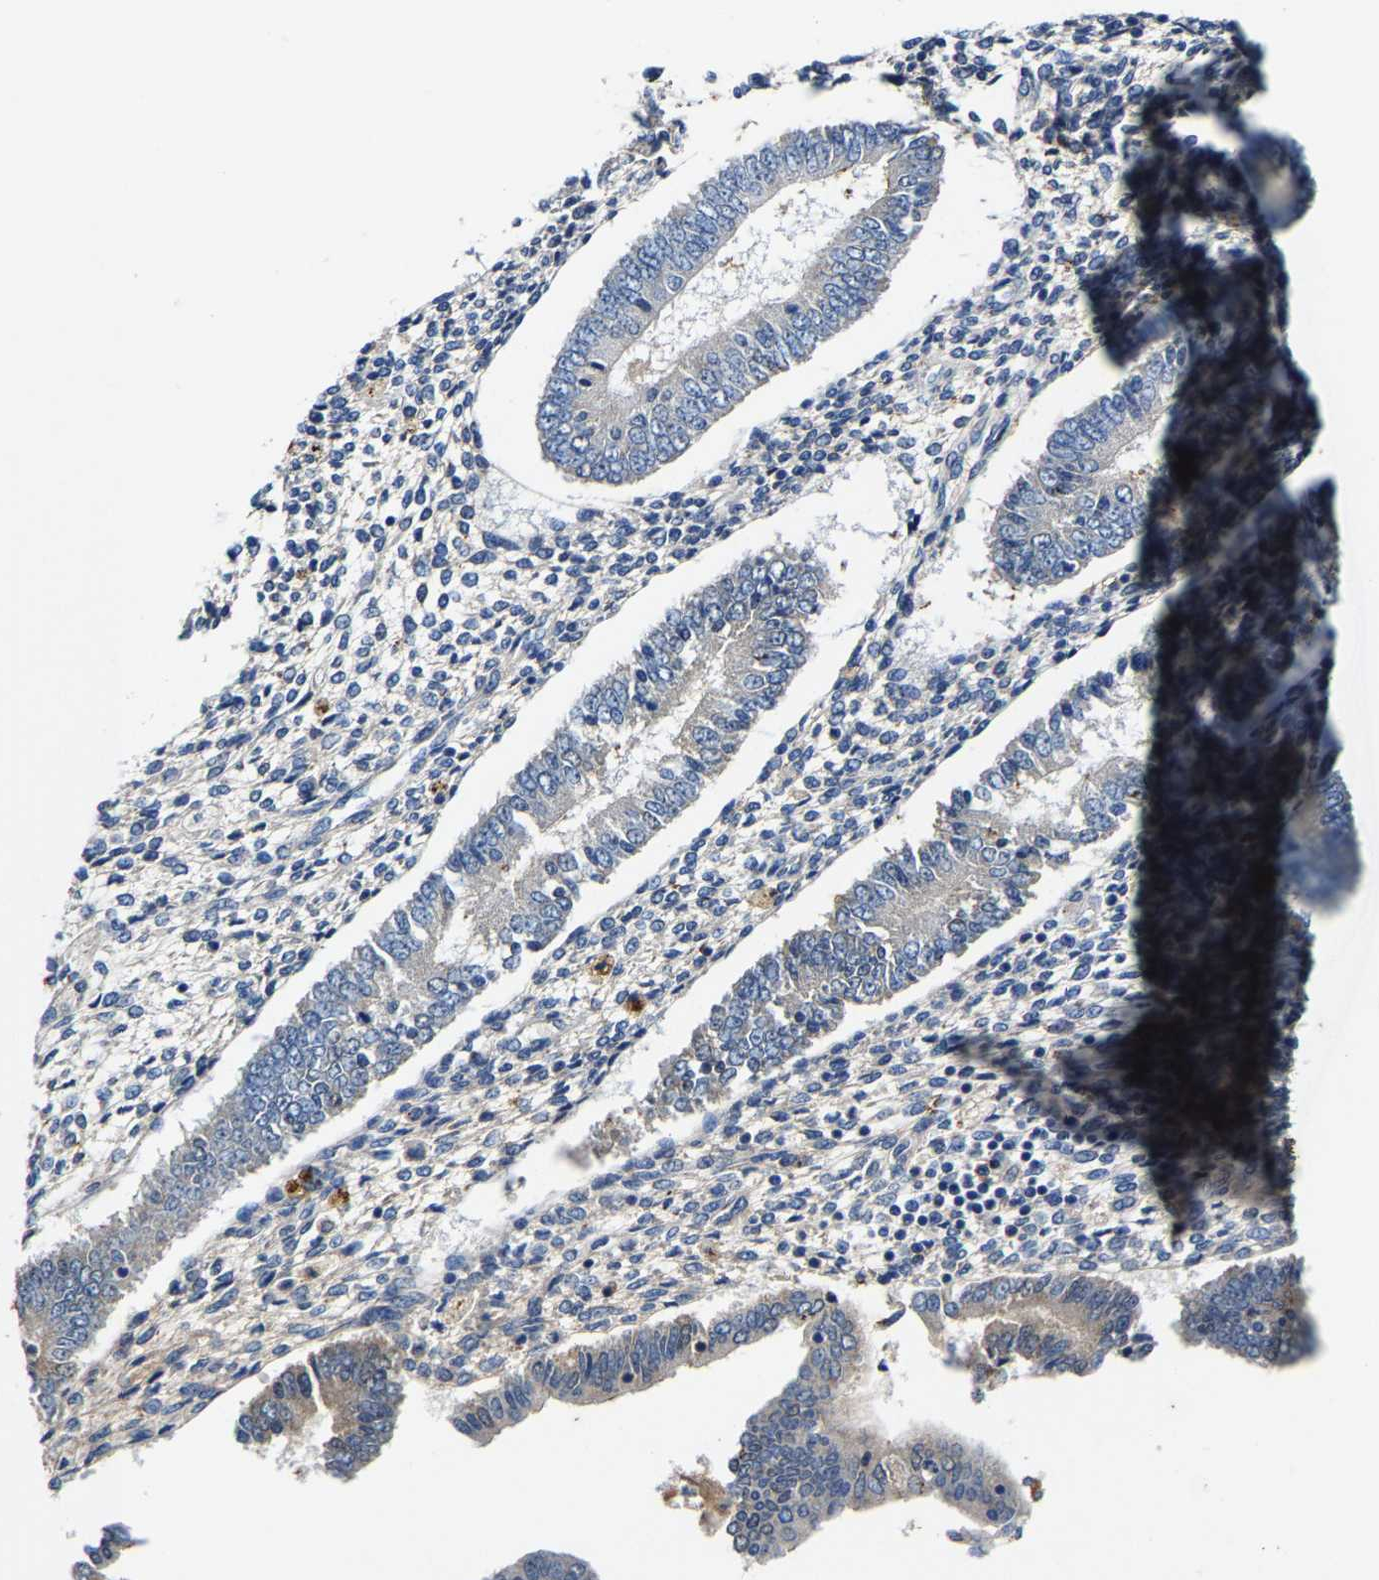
{"staining": {"intensity": "weak", "quantity": "<25%", "location": "cytoplasmic/membranous"}, "tissue": "endometrium", "cell_type": "Cells in endometrial stroma", "image_type": "normal", "snomed": [{"axis": "morphology", "description": "Normal tissue, NOS"}, {"axis": "topography", "description": "Endometrium"}], "caption": "Unremarkable endometrium was stained to show a protein in brown. There is no significant staining in cells in endometrial stroma. (Stains: DAB (3,3'-diaminobenzidine) IHC with hematoxylin counter stain, Microscopy: brightfield microscopy at high magnification).", "gene": "SLC25A25", "patient": {"sex": "female", "age": 42}}